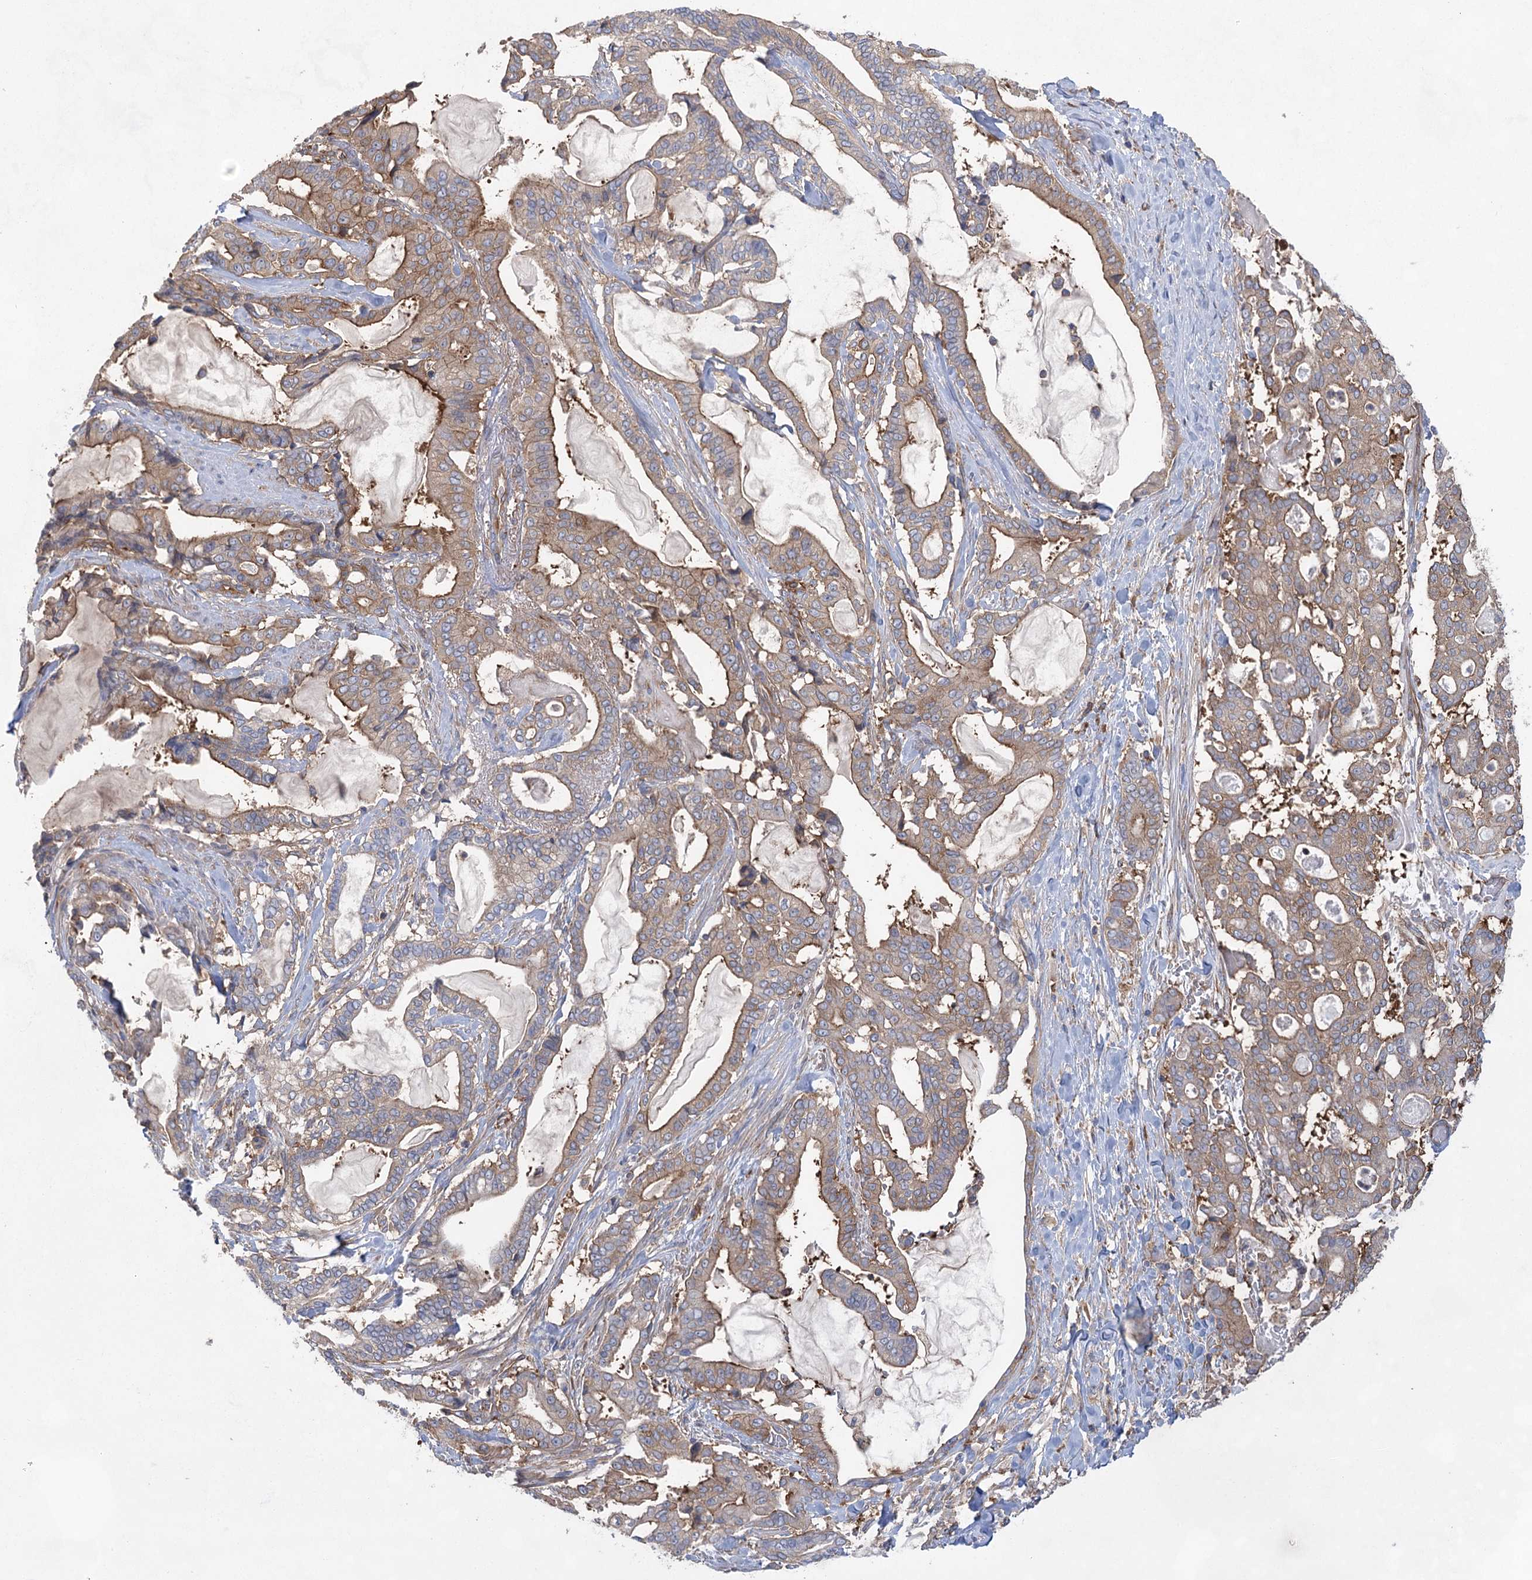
{"staining": {"intensity": "moderate", "quantity": ">75%", "location": "cytoplasmic/membranous"}, "tissue": "pancreatic cancer", "cell_type": "Tumor cells", "image_type": "cancer", "snomed": [{"axis": "morphology", "description": "Adenocarcinoma, NOS"}, {"axis": "topography", "description": "Pancreas"}], "caption": "Protein staining demonstrates moderate cytoplasmic/membranous expression in approximately >75% of tumor cells in adenocarcinoma (pancreatic). The staining was performed using DAB (3,3'-diaminobenzidine) to visualize the protein expression in brown, while the nuclei were stained in blue with hematoxylin (Magnification: 20x).", "gene": "EIF3A", "patient": {"sex": "male", "age": 63}}